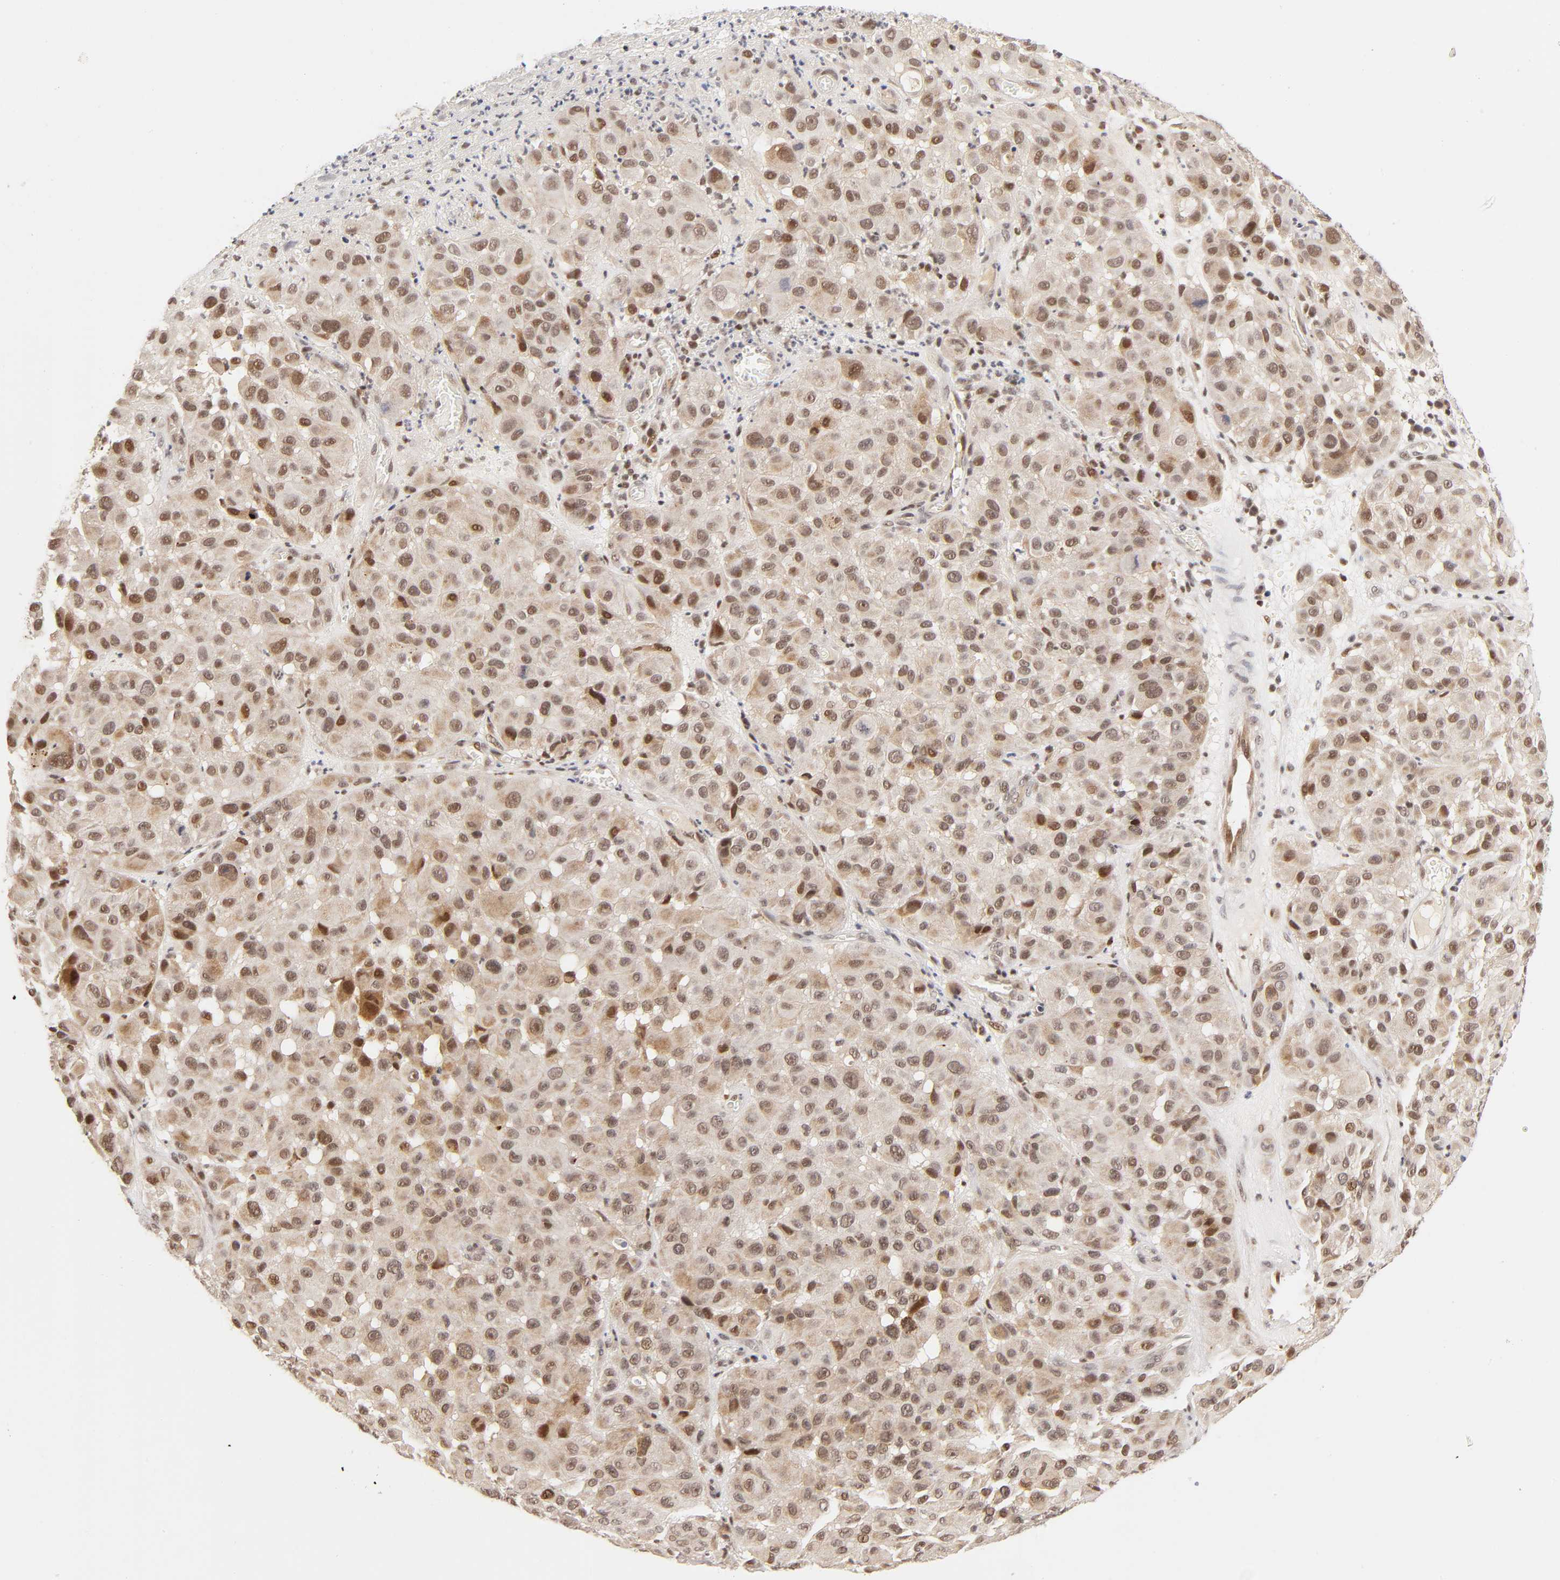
{"staining": {"intensity": "strong", "quantity": ">75%", "location": "cytoplasmic/membranous,nuclear"}, "tissue": "melanoma", "cell_type": "Tumor cells", "image_type": "cancer", "snomed": [{"axis": "morphology", "description": "Malignant melanoma, NOS"}, {"axis": "topography", "description": "Skin"}], "caption": "There is high levels of strong cytoplasmic/membranous and nuclear expression in tumor cells of malignant melanoma, as demonstrated by immunohistochemical staining (brown color).", "gene": "TAF10", "patient": {"sex": "female", "age": 21}}